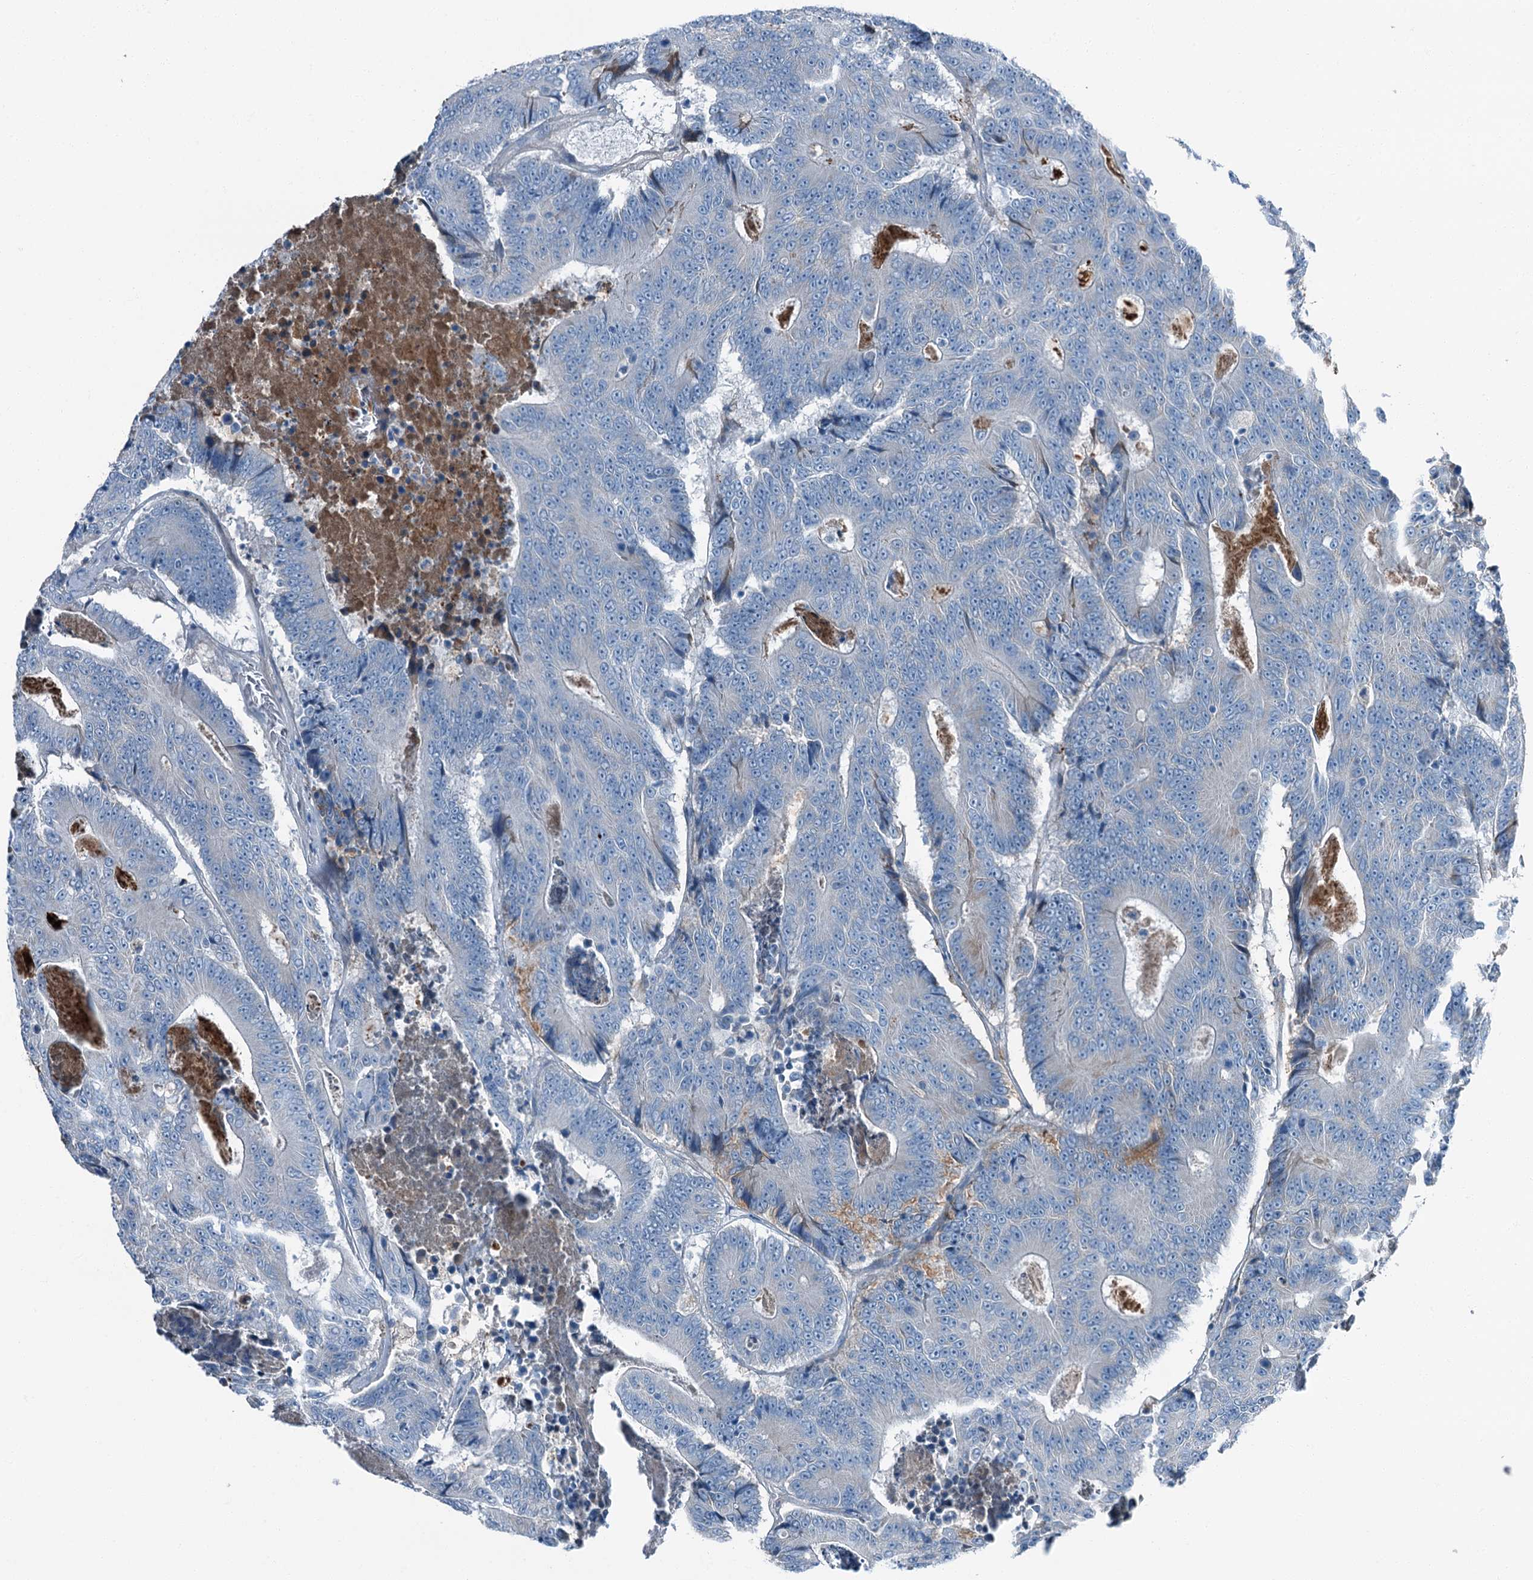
{"staining": {"intensity": "negative", "quantity": "none", "location": "none"}, "tissue": "colorectal cancer", "cell_type": "Tumor cells", "image_type": "cancer", "snomed": [{"axis": "morphology", "description": "Adenocarcinoma, NOS"}, {"axis": "topography", "description": "Colon"}], "caption": "Human colorectal cancer (adenocarcinoma) stained for a protein using IHC displays no expression in tumor cells.", "gene": "AXL", "patient": {"sex": "male", "age": 83}}